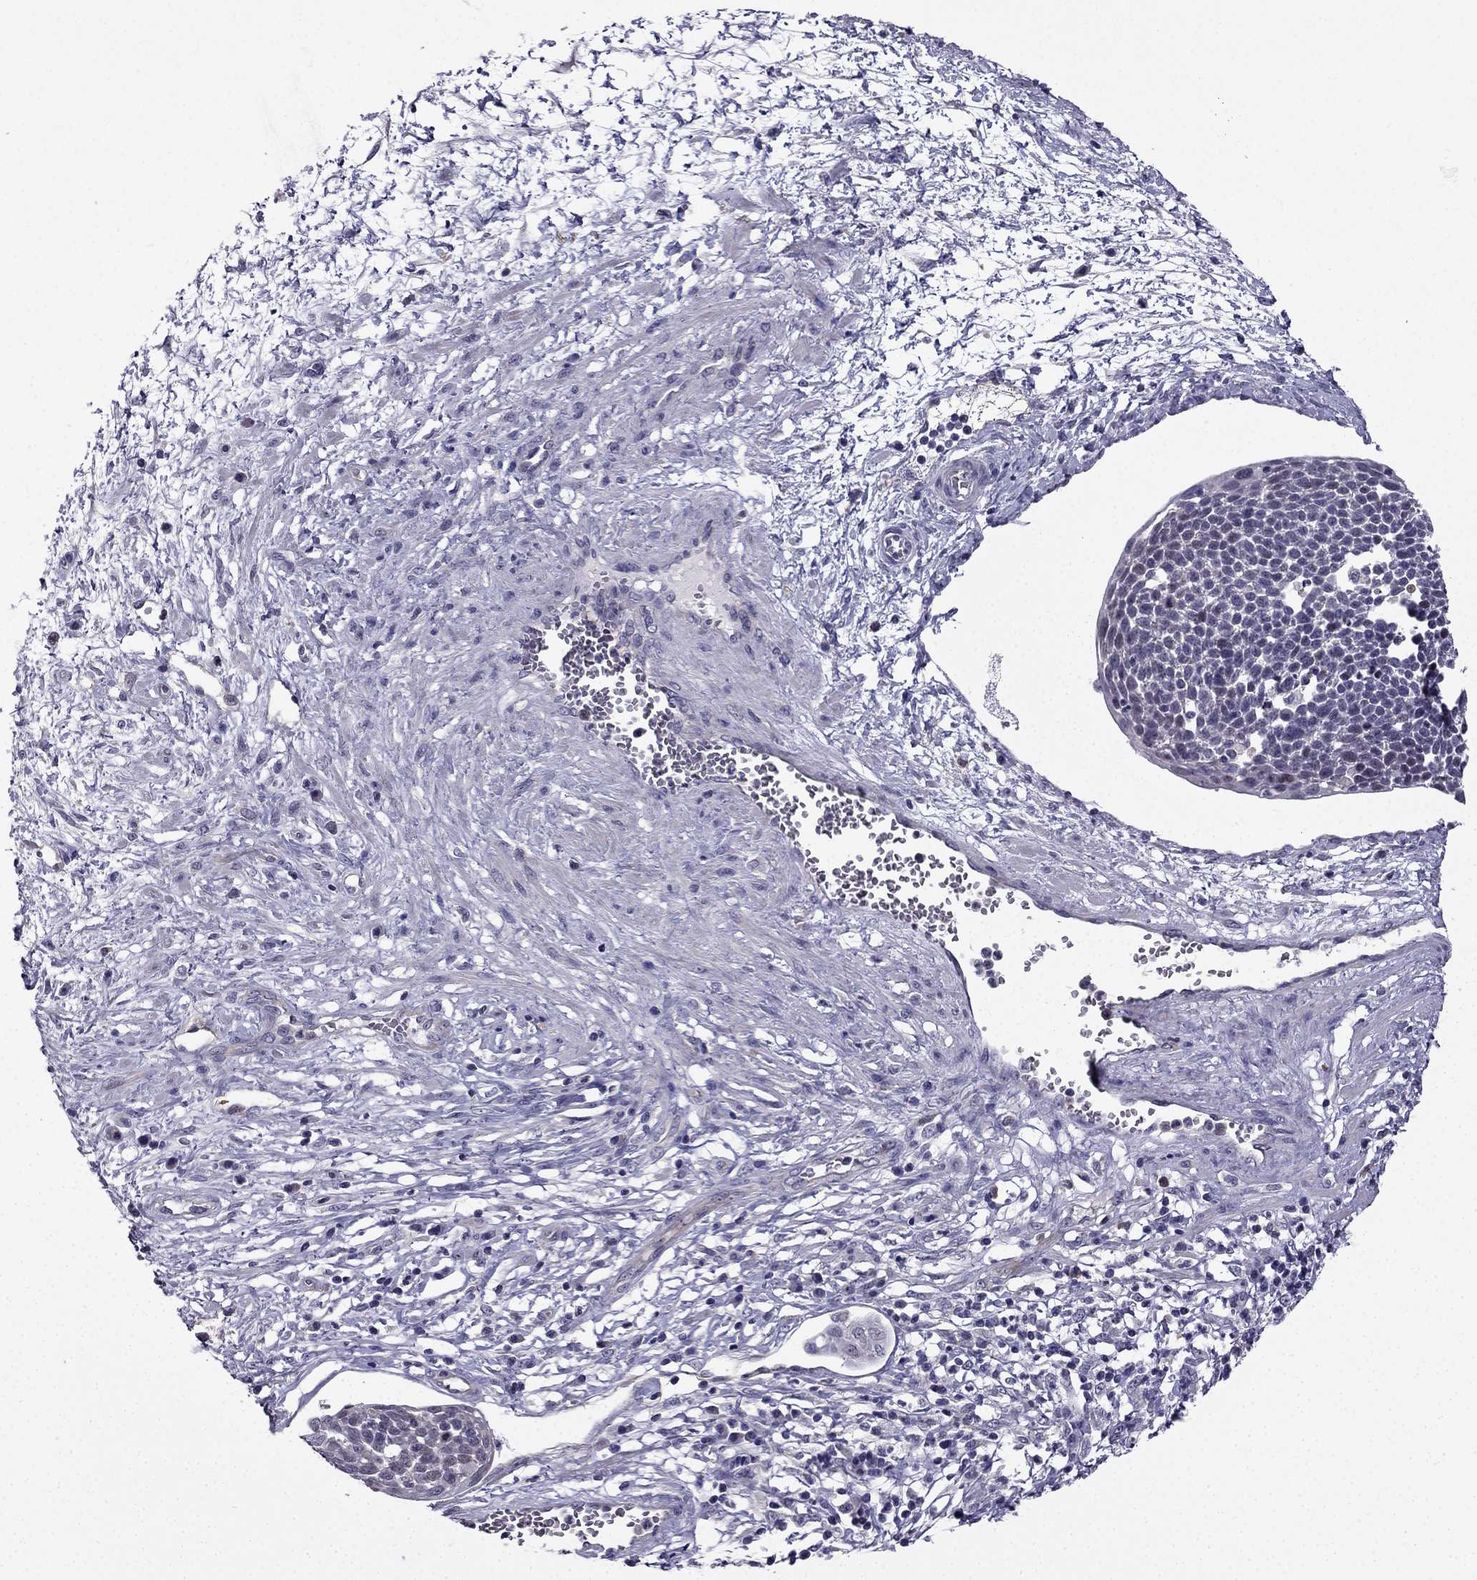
{"staining": {"intensity": "negative", "quantity": "none", "location": "none"}, "tissue": "cervical cancer", "cell_type": "Tumor cells", "image_type": "cancer", "snomed": [{"axis": "morphology", "description": "Squamous cell carcinoma, NOS"}, {"axis": "topography", "description": "Cervix"}], "caption": "A histopathology image of cervical squamous cell carcinoma stained for a protein demonstrates no brown staining in tumor cells.", "gene": "SLC6A2", "patient": {"sex": "female", "age": 34}}